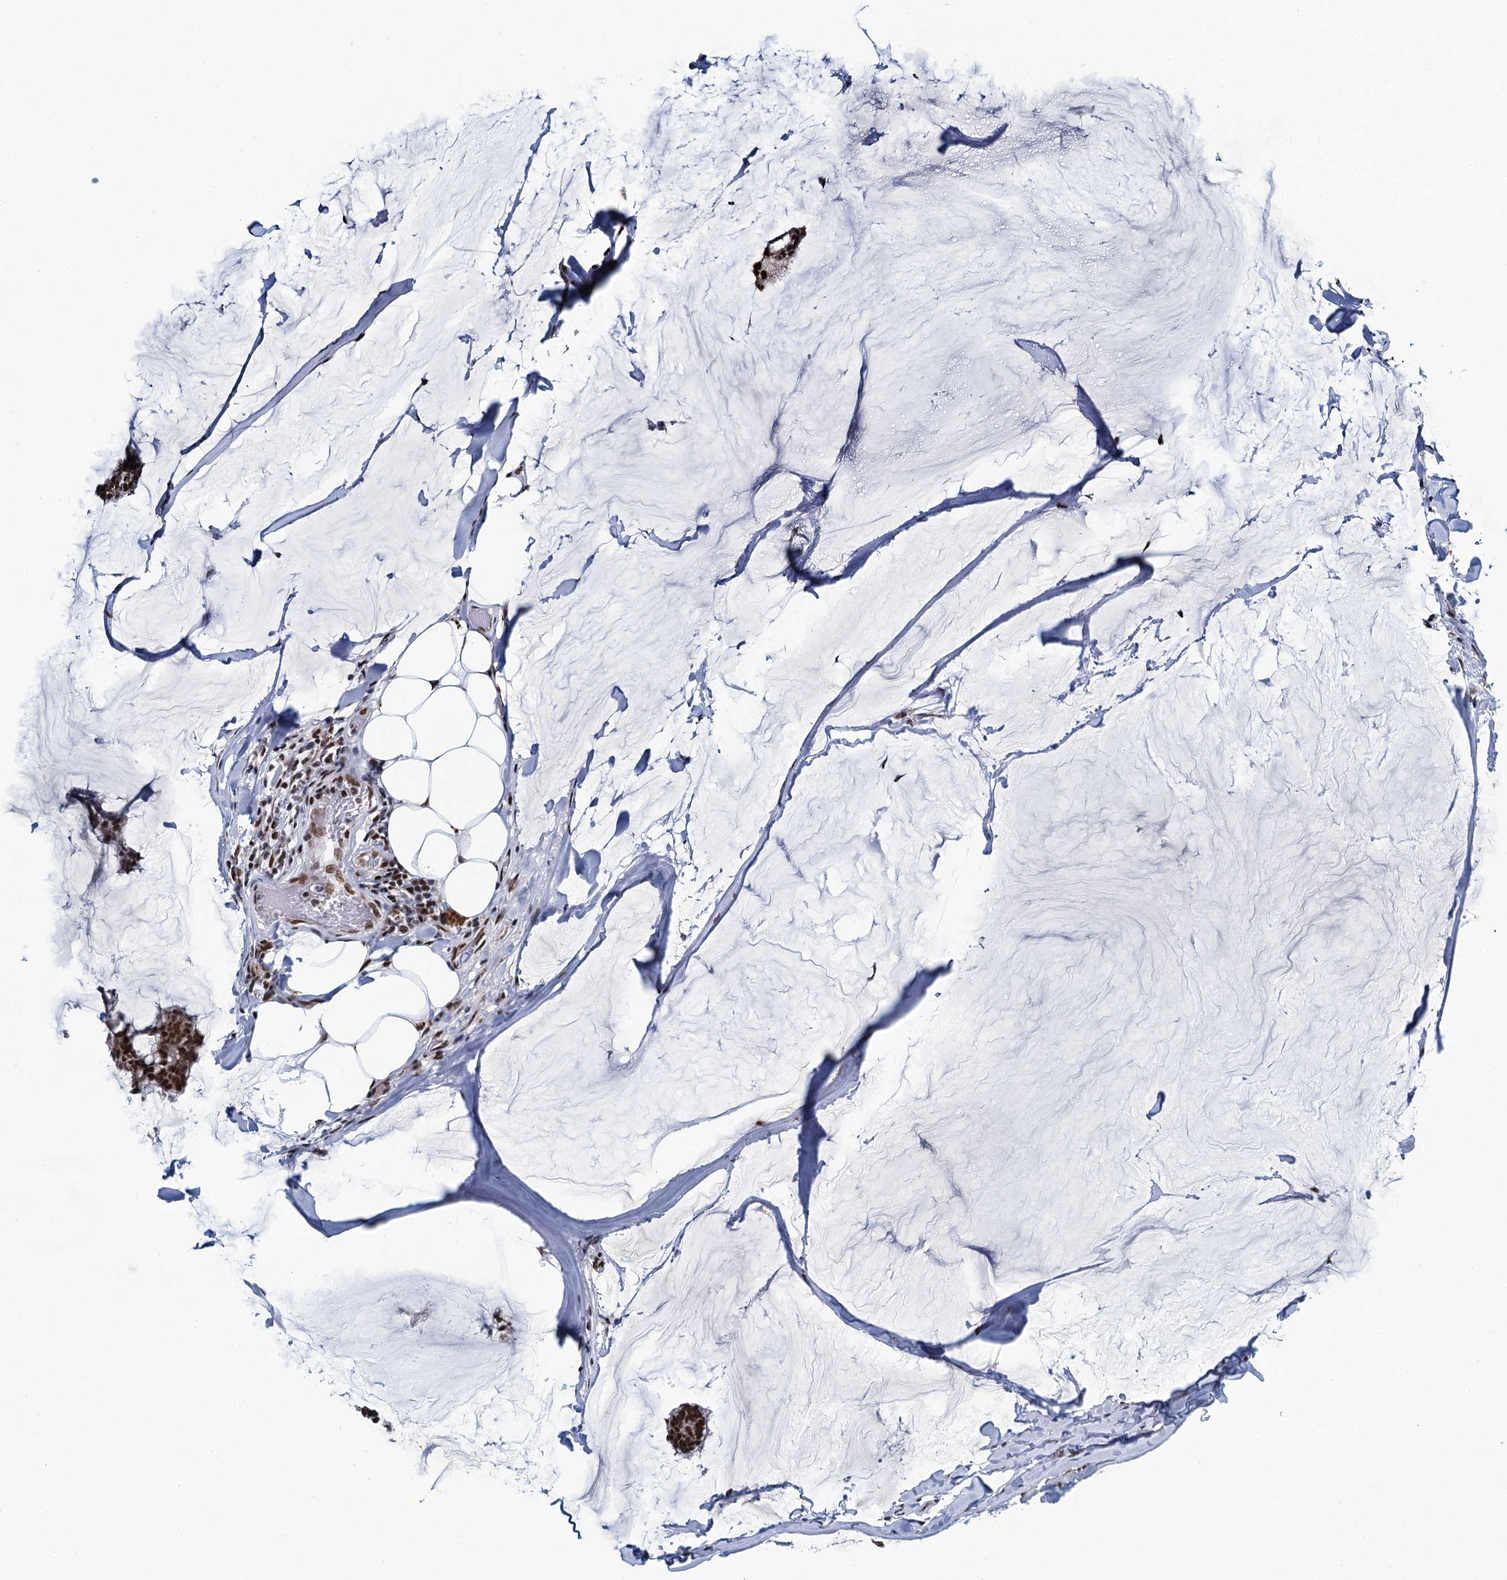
{"staining": {"intensity": "moderate", "quantity": ">75%", "location": "nuclear"}, "tissue": "breast cancer", "cell_type": "Tumor cells", "image_type": "cancer", "snomed": [{"axis": "morphology", "description": "Duct carcinoma"}, {"axis": "topography", "description": "Breast"}], "caption": "A micrograph of infiltrating ductal carcinoma (breast) stained for a protein shows moderate nuclear brown staining in tumor cells.", "gene": "HNRNPUL2", "patient": {"sex": "female", "age": 93}}